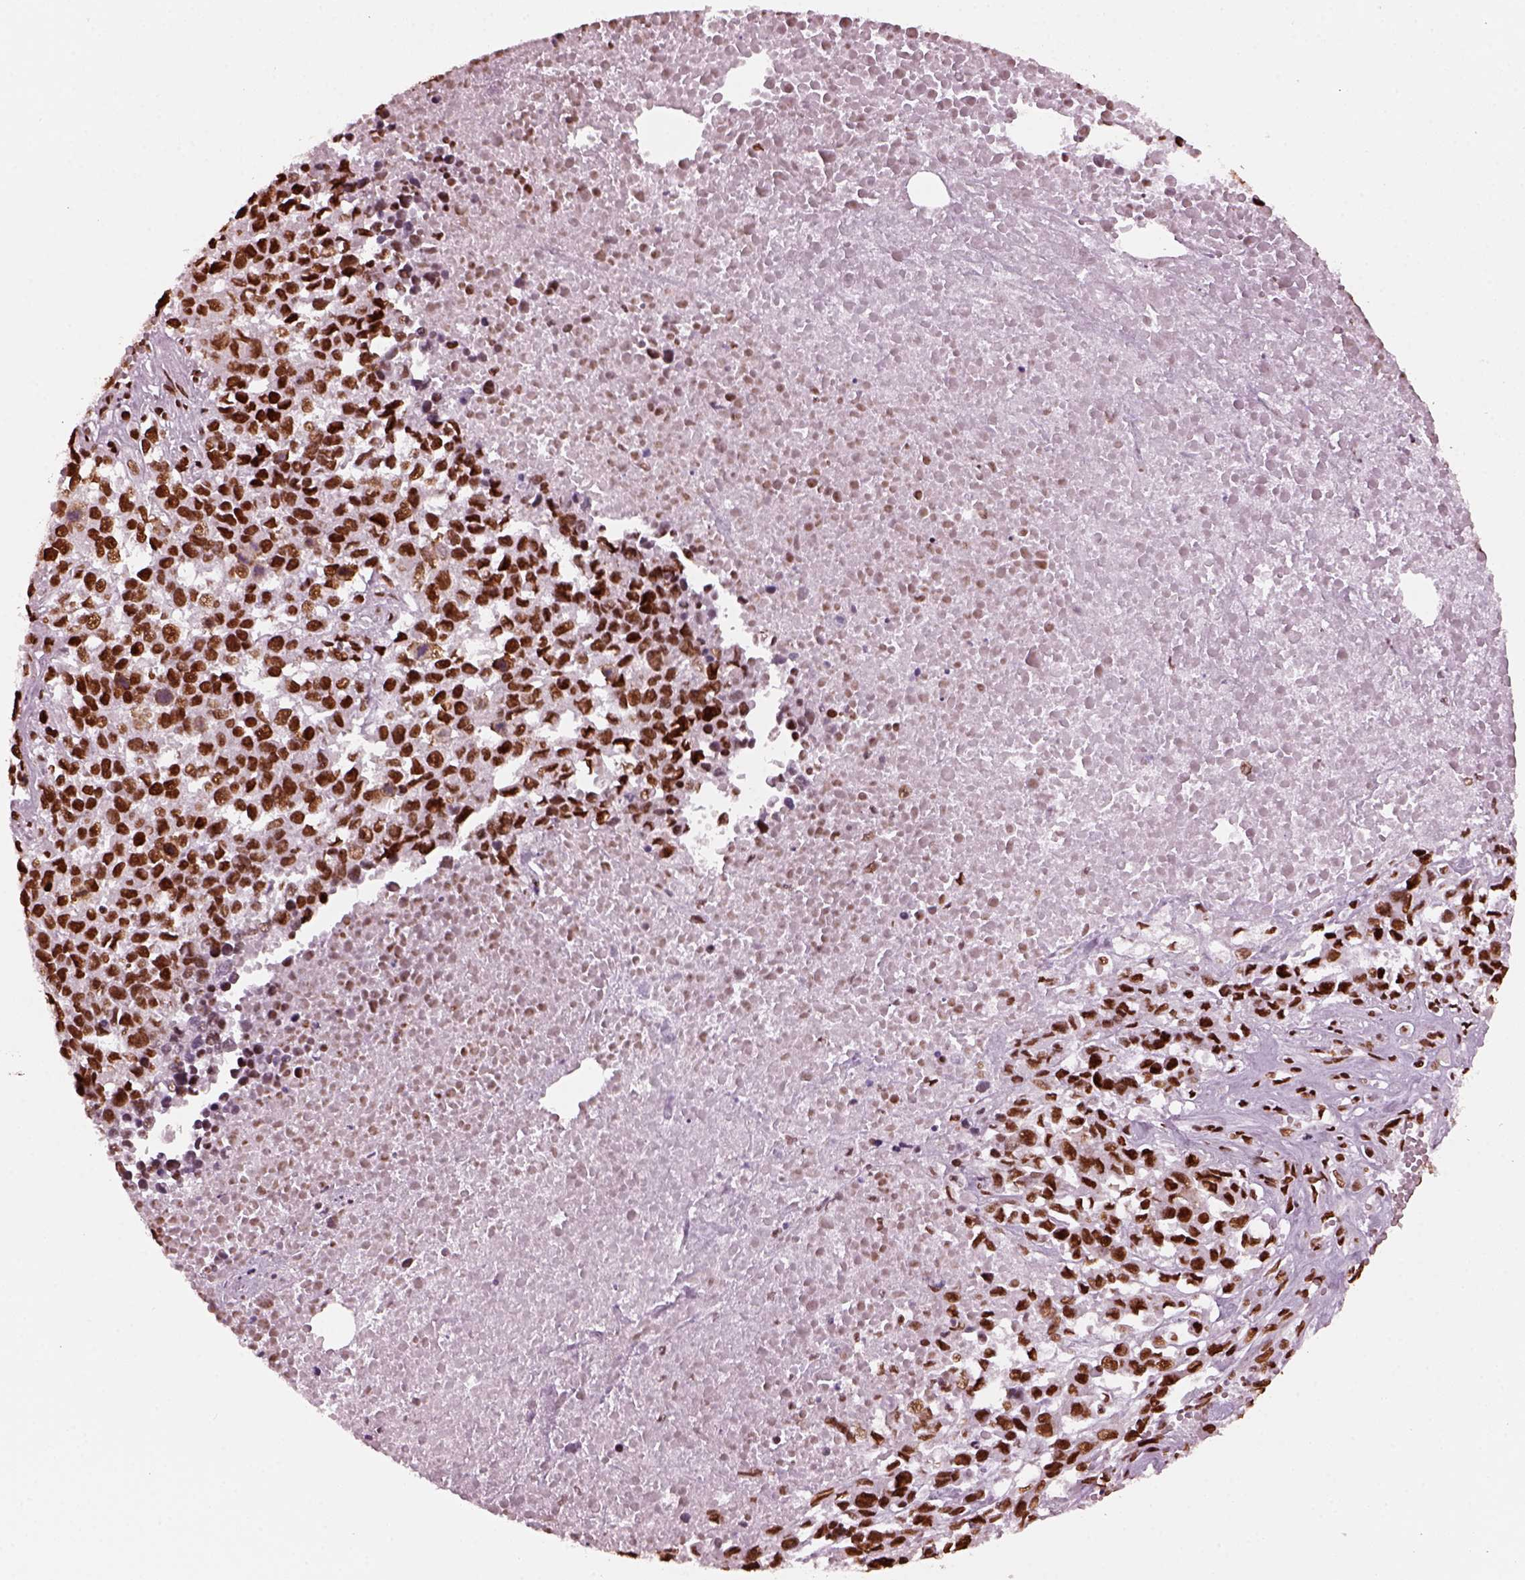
{"staining": {"intensity": "strong", "quantity": ">75%", "location": "nuclear"}, "tissue": "melanoma", "cell_type": "Tumor cells", "image_type": "cancer", "snomed": [{"axis": "morphology", "description": "Malignant melanoma, Metastatic site"}, {"axis": "topography", "description": "Skin"}], "caption": "DAB (3,3'-diaminobenzidine) immunohistochemical staining of malignant melanoma (metastatic site) demonstrates strong nuclear protein expression in about >75% of tumor cells.", "gene": "CBFA2T3", "patient": {"sex": "male", "age": 84}}